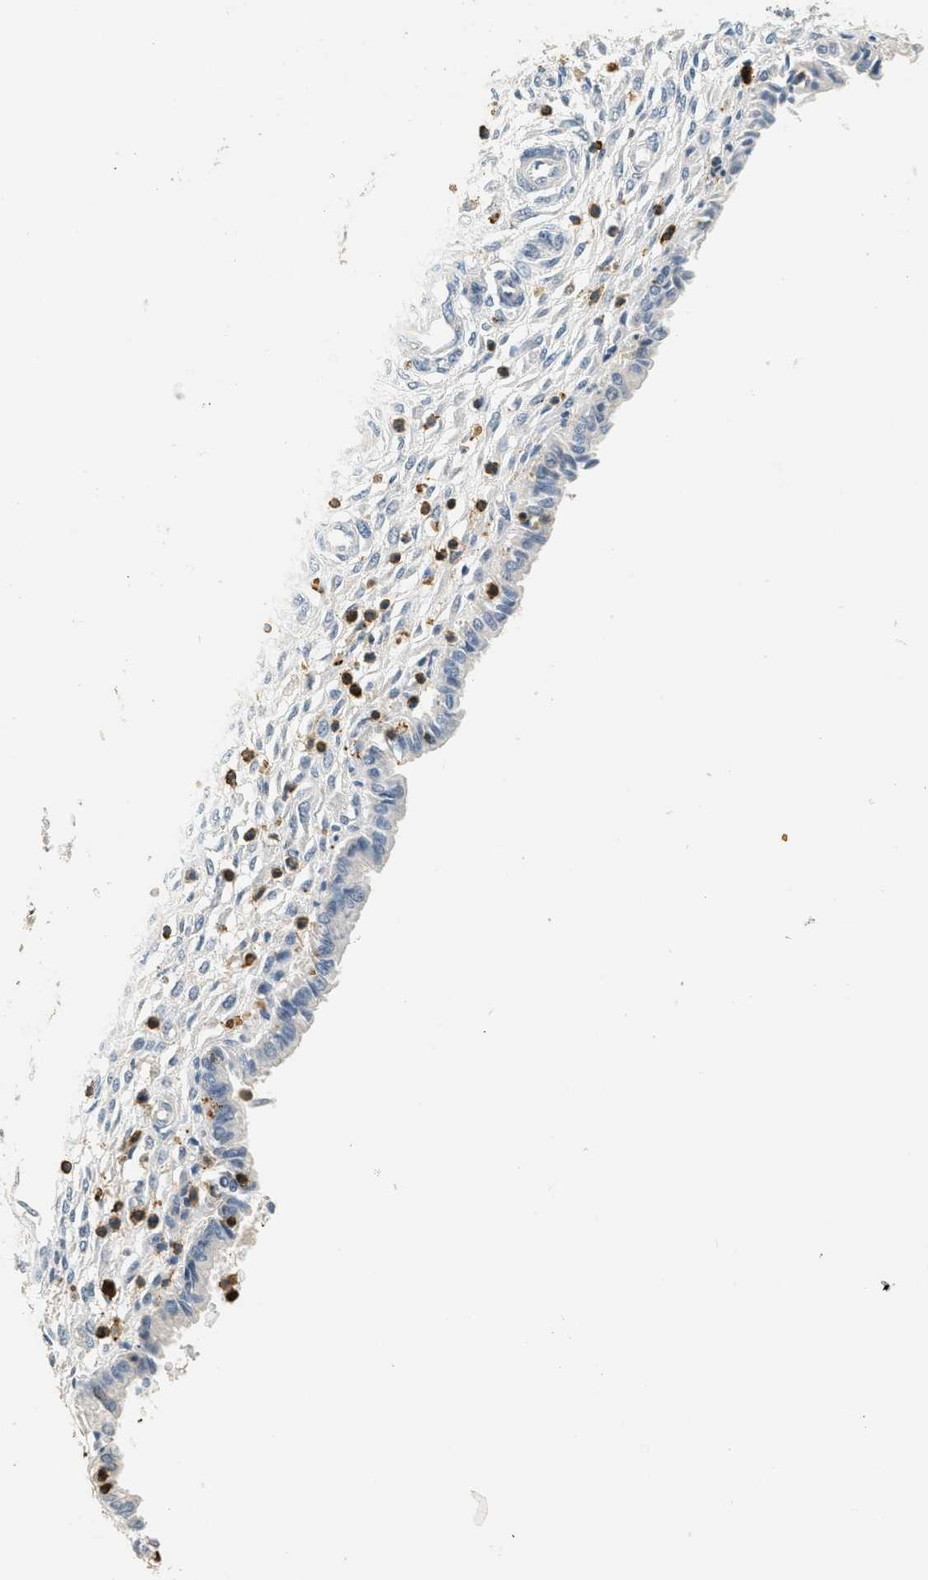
{"staining": {"intensity": "negative", "quantity": "none", "location": "none"}, "tissue": "endometrium", "cell_type": "Cells in endometrial stroma", "image_type": "normal", "snomed": [{"axis": "morphology", "description": "Normal tissue, NOS"}, {"axis": "topography", "description": "Endometrium"}], "caption": "This is a image of IHC staining of normal endometrium, which shows no expression in cells in endometrial stroma.", "gene": "LSP1", "patient": {"sex": "female", "age": 33}}